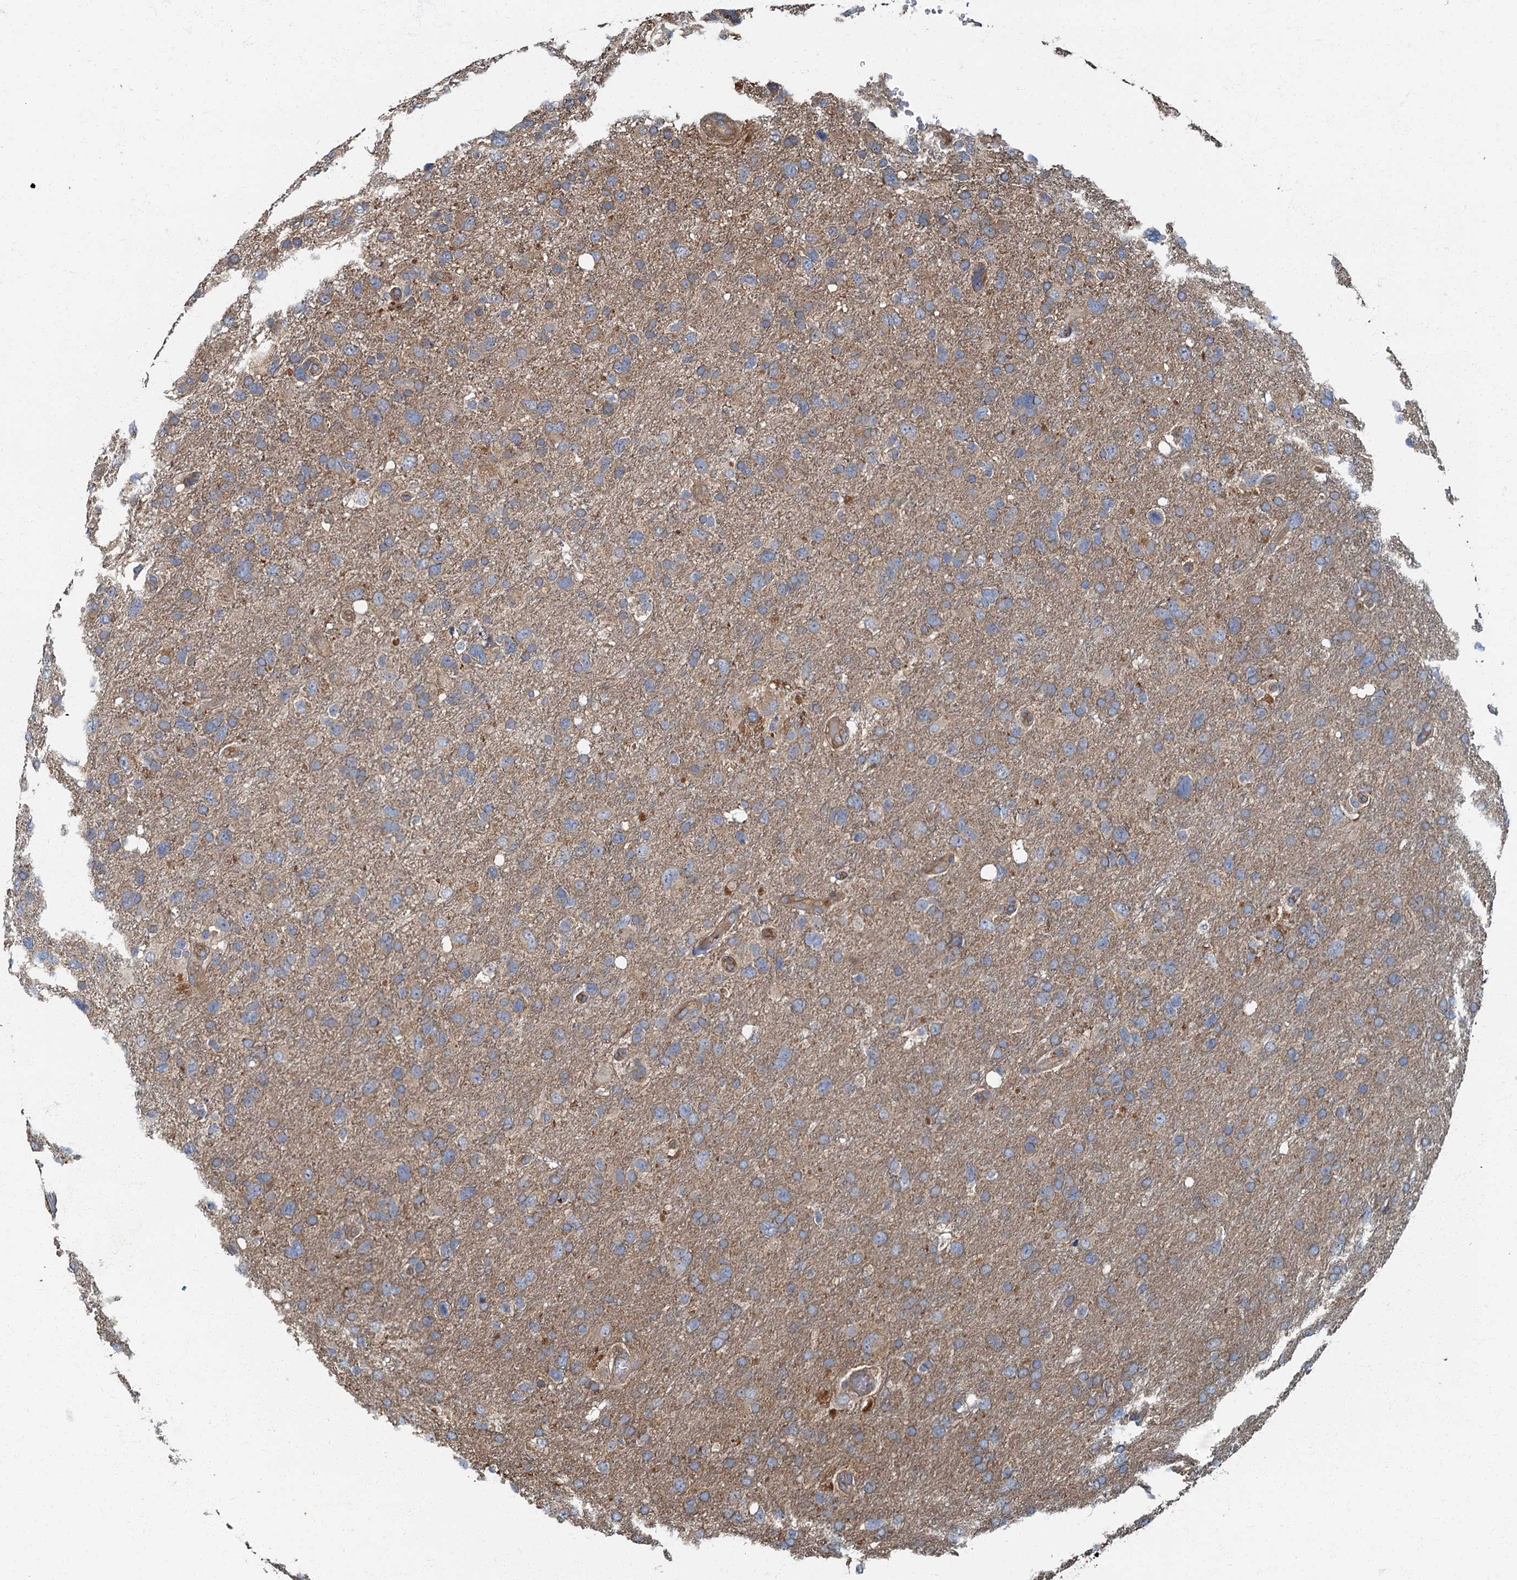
{"staining": {"intensity": "weak", "quantity": ">75%", "location": "cytoplasmic/membranous"}, "tissue": "glioma", "cell_type": "Tumor cells", "image_type": "cancer", "snomed": [{"axis": "morphology", "description": "Glioma, malignant, High grade"}, {"axis": "topography", "description": "Brain"}], "caption": "DAB immunohistochemical staining of human glioma displays weak cytoplasmic/membranous protein expression in approximately >75% of tumor cells.", "gene": "ARL11", "patient": {"sex": "male", "age": 61}}